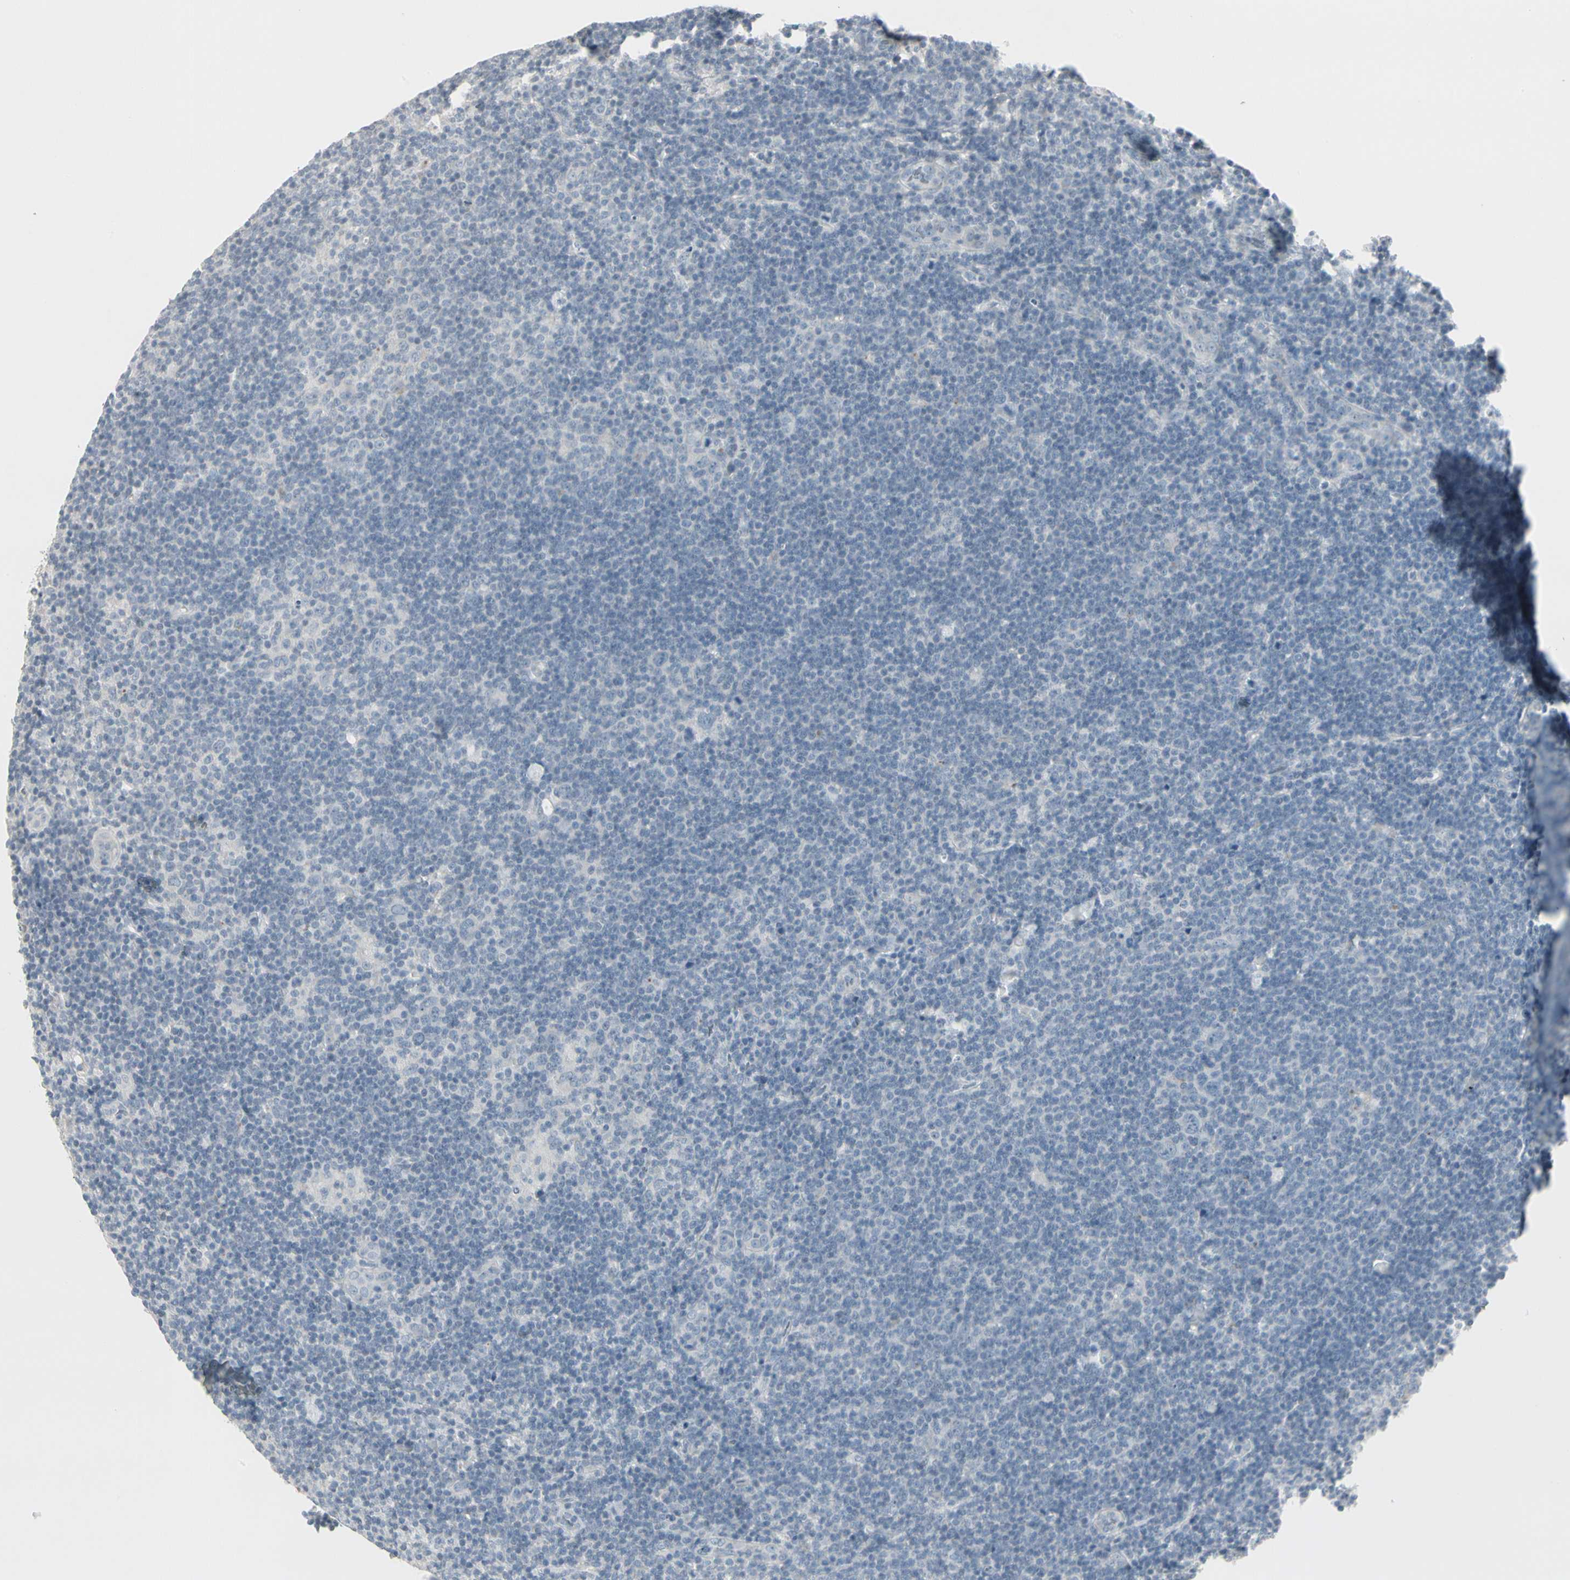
{"staining": {"intensity": "negative", "quantity": "none", "location": "none"}, "tissue": "lymphoma", "cell_type": "Tumor cells", "image_type": "cancer", "snomed": [{"axis": "morphology", "description": "Hodgkin's disease, NOS"}, {"axis": "topography", "description": "Lymph node"}], "caption": "Immunohistochemical staining of Hodgkin's disease shows no significant staining in tumor cells.", "gene": "DMPK", "patient": {"sex": "female", "age": 57}}